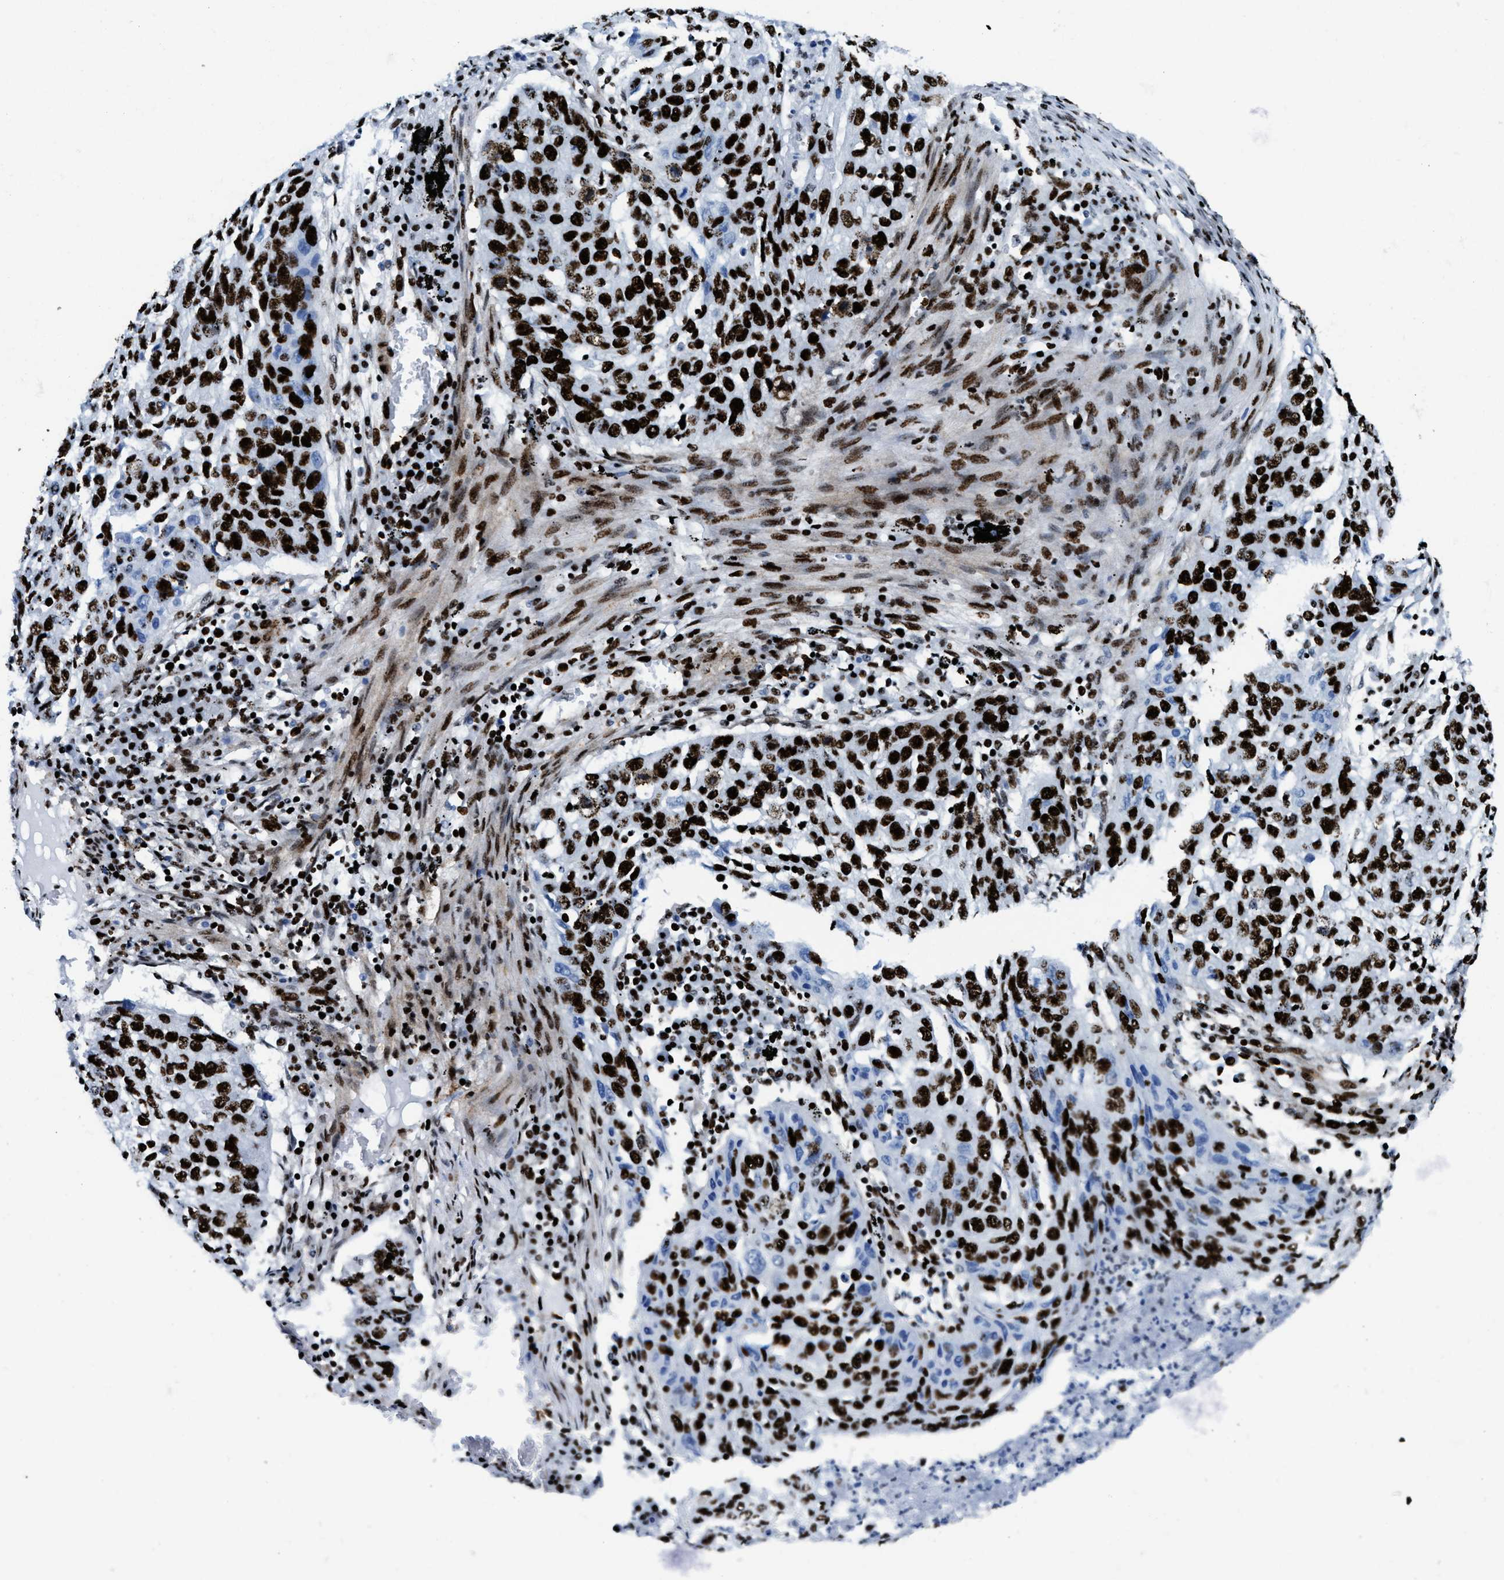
{"staining": {"intensity": "strong", "quantity": ">75%", "location": "nuclear"}, "tissue": "lung cancer", "cell_type": "Tumor cells", "image_type": "cancer", "snomed": [{"axis": "morphology", "description": "Squamous cell carcinoma, NOS"}, {"axis": "topography", "description": "Lung"}], "caption": "Immunohistochemistry (IHC) of human lung cancer demonstrates high levels of strong nuclear positivity in about >75% of tumor cells.", "gene": "NONO", "patient": {"sex": "female", "age": 63}}